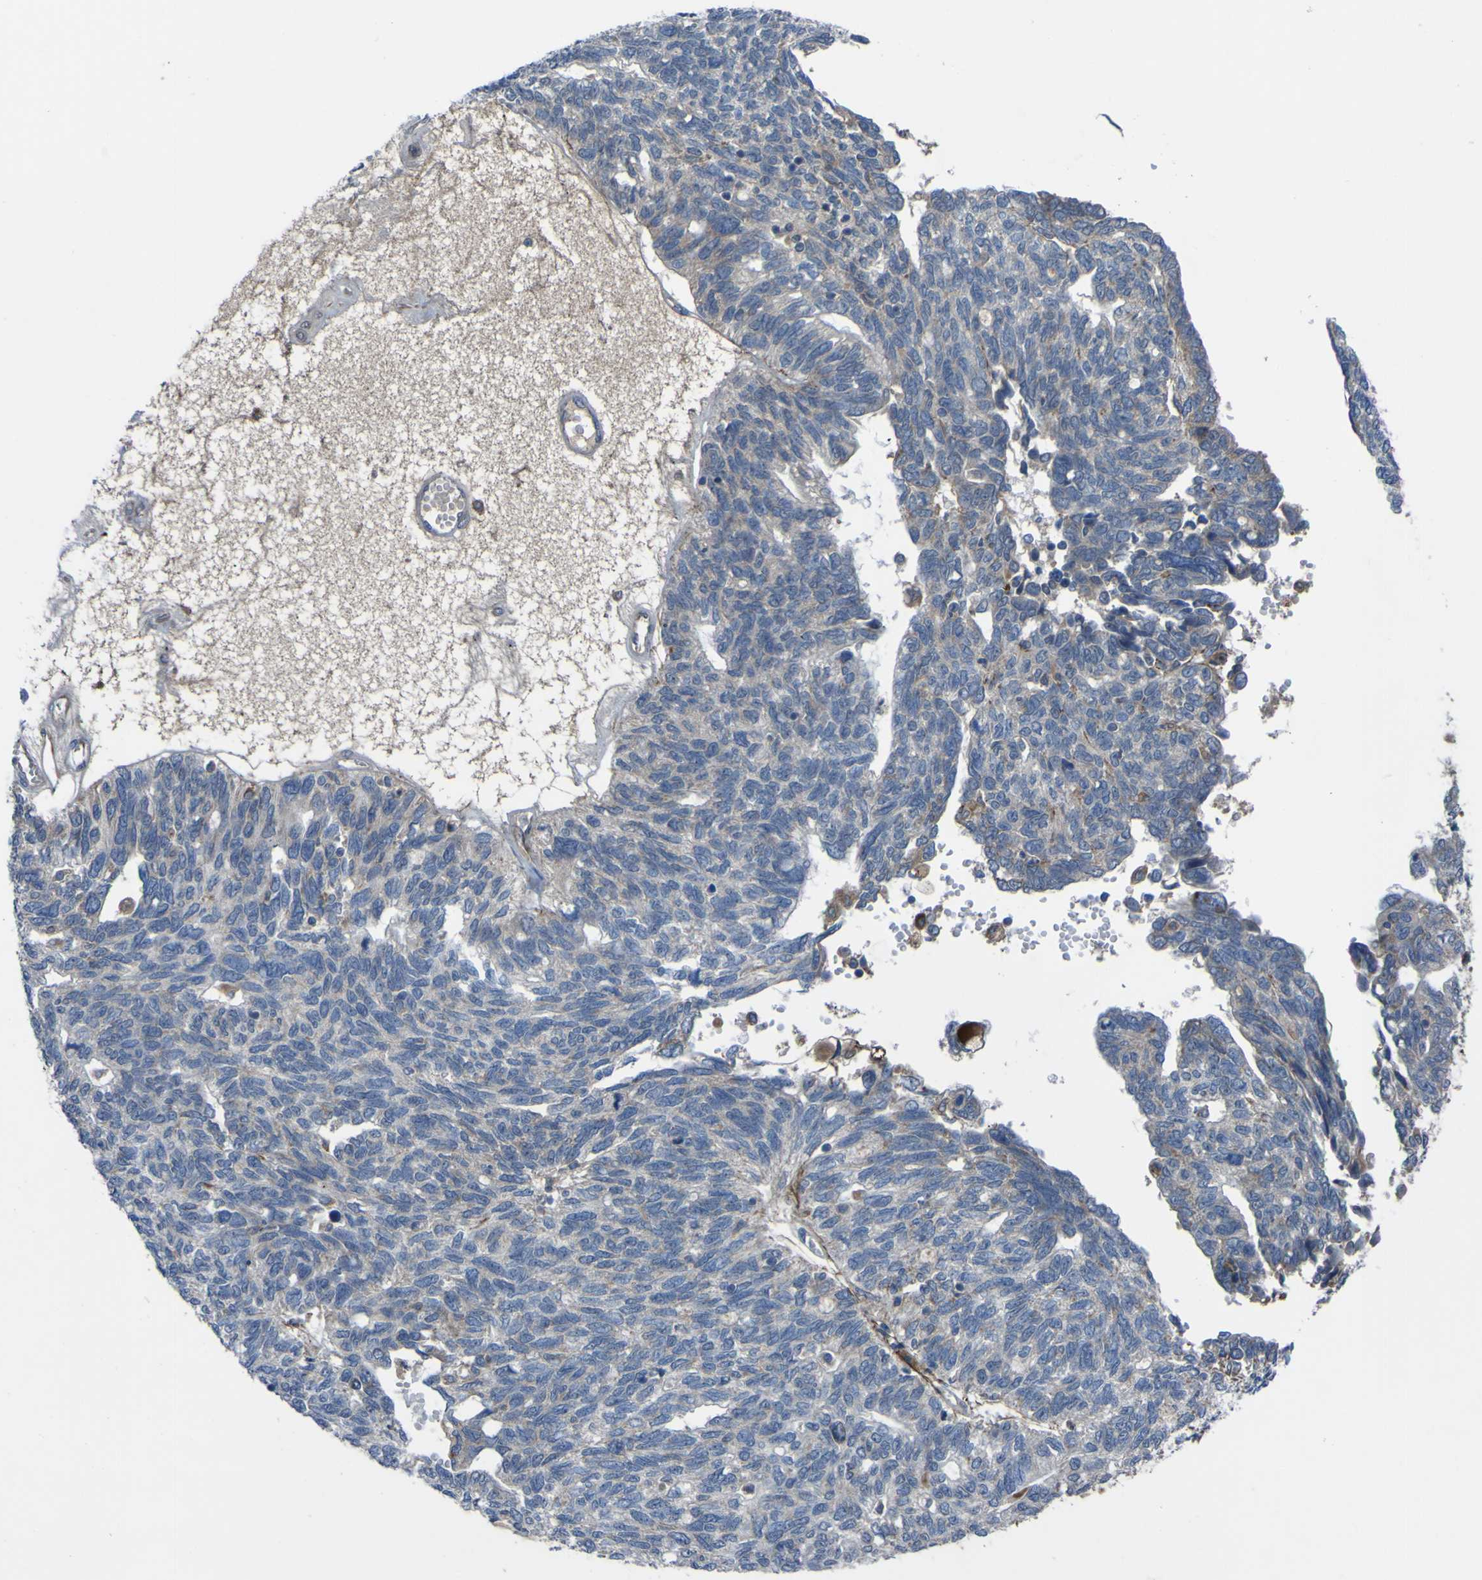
{"staining": {"intensity": "negative", "quantity": "none", "location": "none"}, "tissue": "ovarian cancer", "cell_type": "Tumor cells", "image_type": "cancer", "snomed": [{"axis": "morphology", "description": "Cystadenocarcinoma, serous, NOS"}, {"axis": "topography", "description": "Ovary"}], "caption": "Immunohistochemical staining of human ovarian cancer reveals no significant staining in tumor cells.", "gene": "GPLD1", "patient": {"sex": "female", "age": 79}}